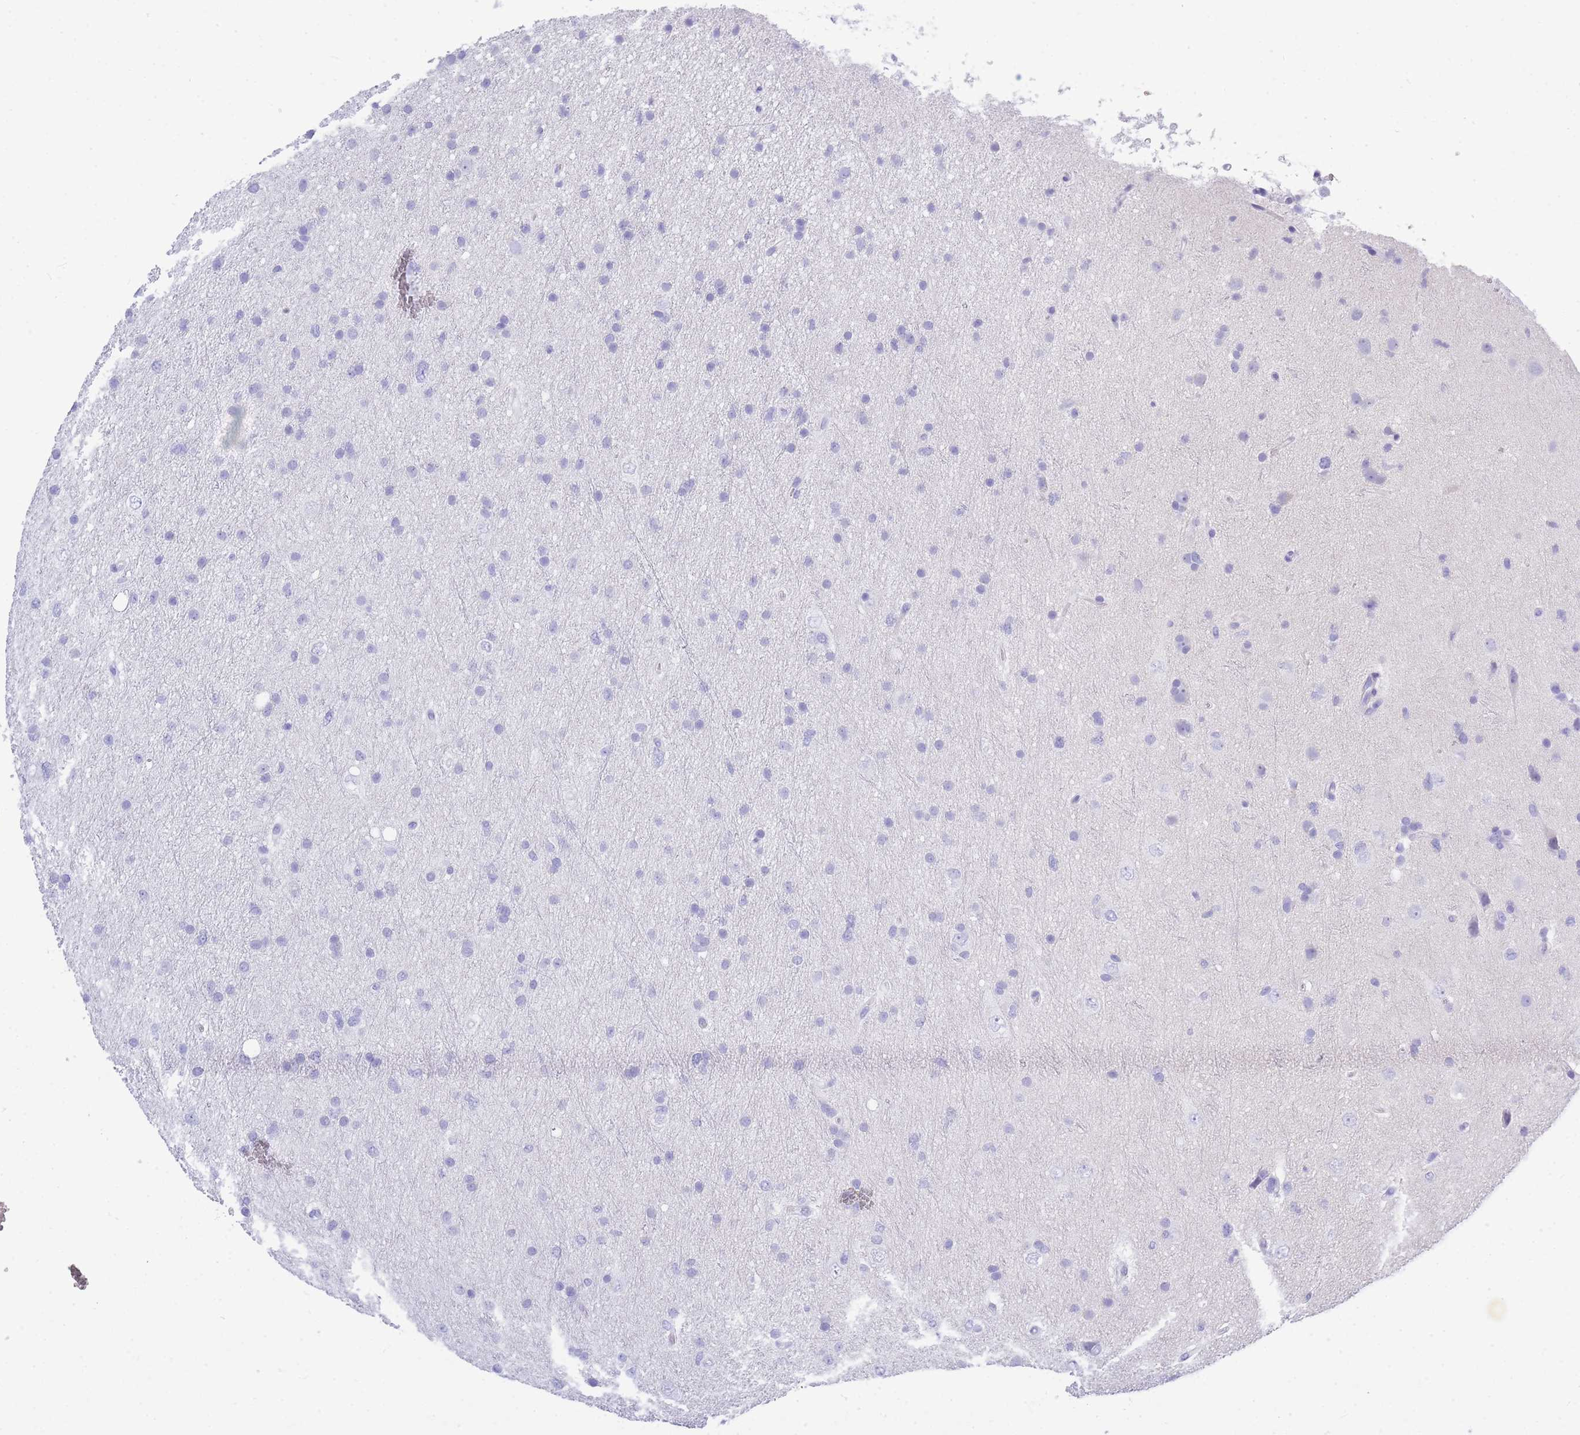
{"staining": {"intensity": "negative", "quantity": "none", "location": "none"}, "tissue": "glioma", "cell_type": "Tumor cells", "image_type": "cancer", "snomed": [{"axis": "morphology", "description": "Glioma, malignant, Low grade"}, {"axis": "topography", "description": "Cerebral cortex"}], "caption": "IHC histopathology image of human malignant low-grade glioma stained for a protein (brown), which displays no staining in tumor cells.", "gene": "ZFP62", "patient": {"sex": "female", "age": 39}}